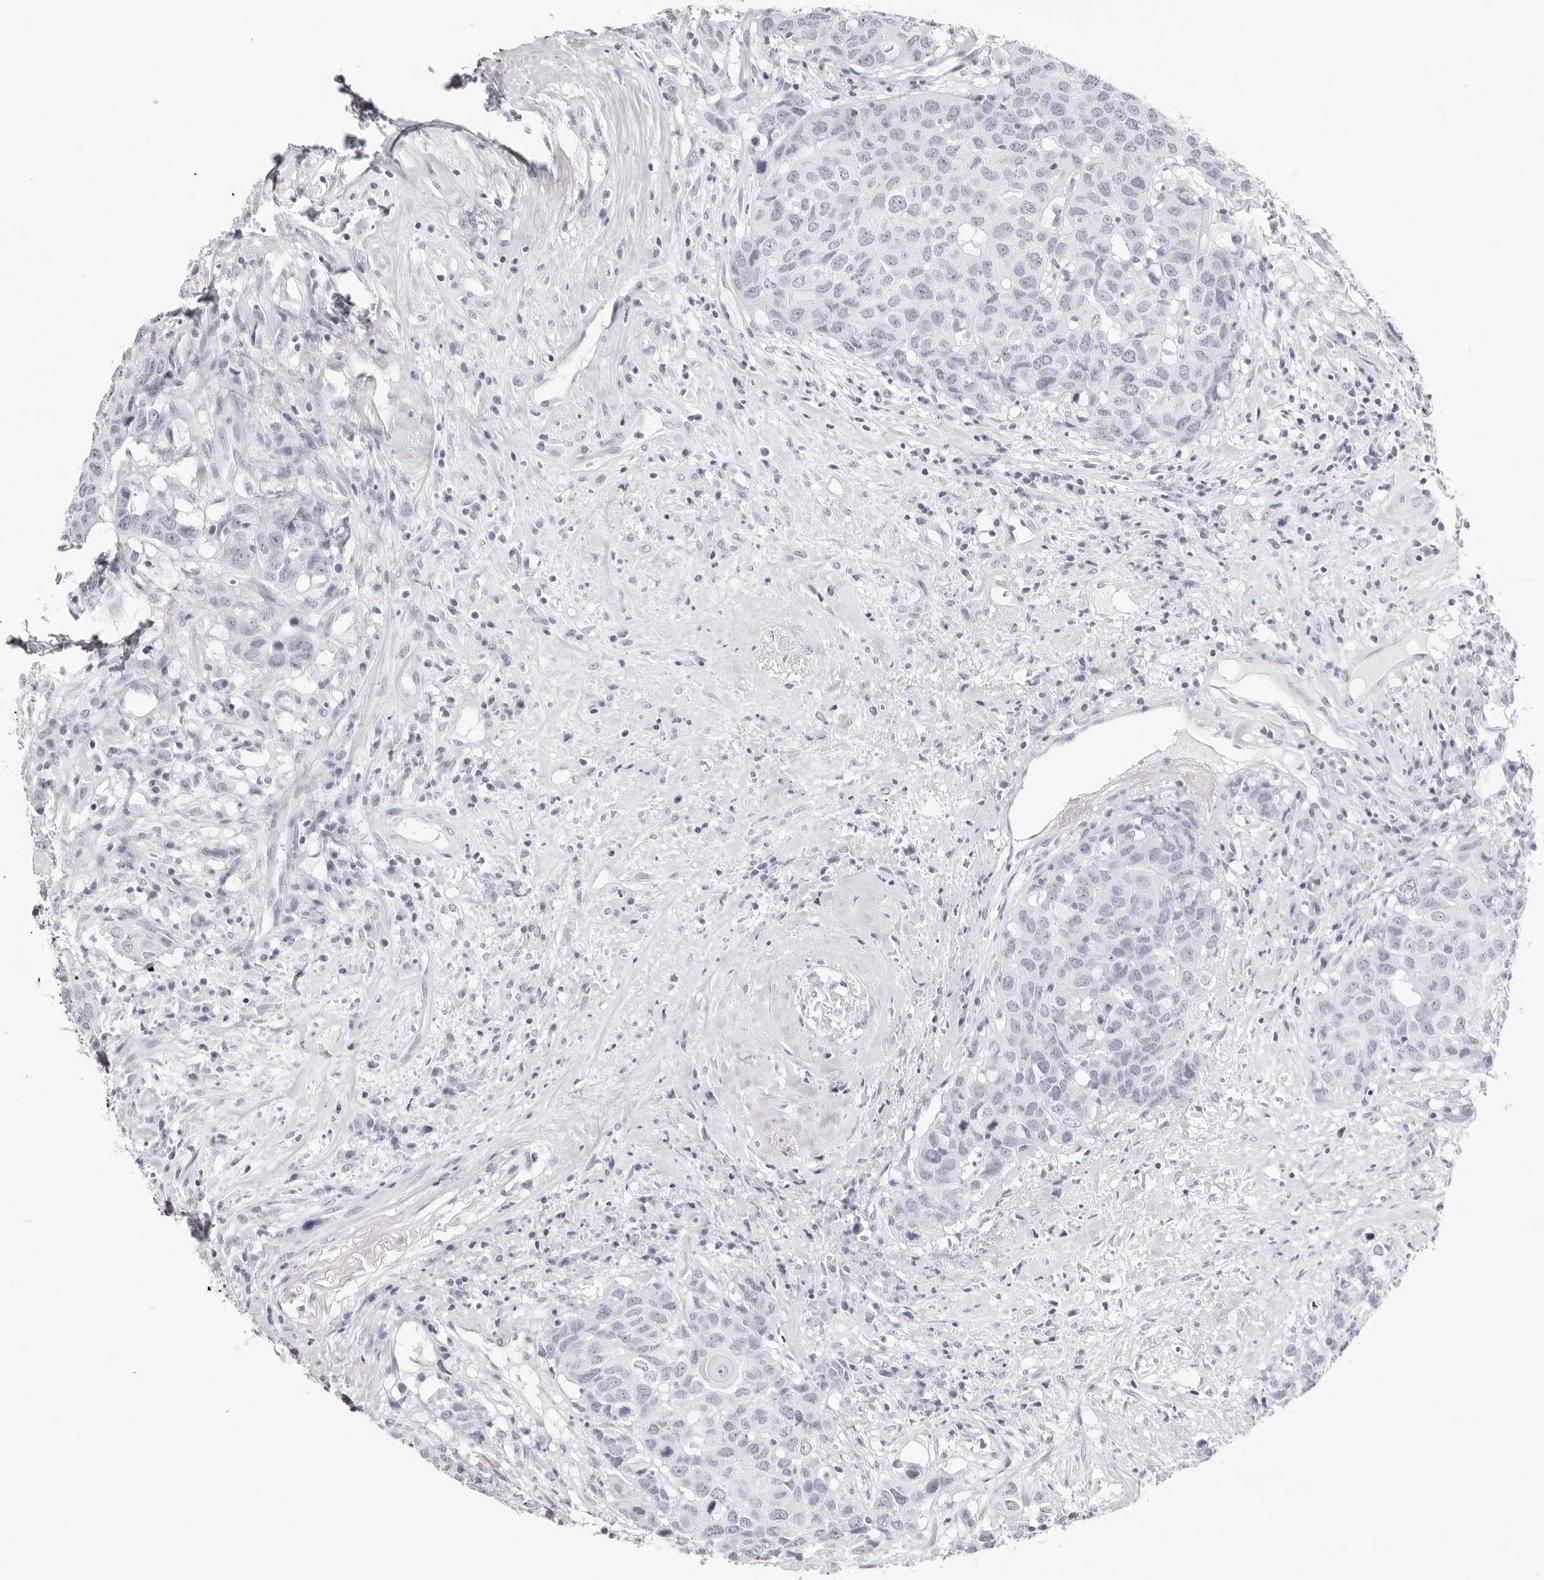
{"staining": {"intensity": "negative", "quantity": "none", "location": "none"}, "tissue": "head and neck cancer", "cell_type": "Tumor cells", "image_type": "cancer", "snomed": [{"axis": "morphology", "description": "Squamous cell carcinoma, NOS"}, {"axis": "topography", "description": "Head-Neck"}], "caption": "The micrograph reveals no significant positivity in tumor cells of head and neck cancer.", "gene": "INSL3", "patient": {"sex": "male", "age": 66}}